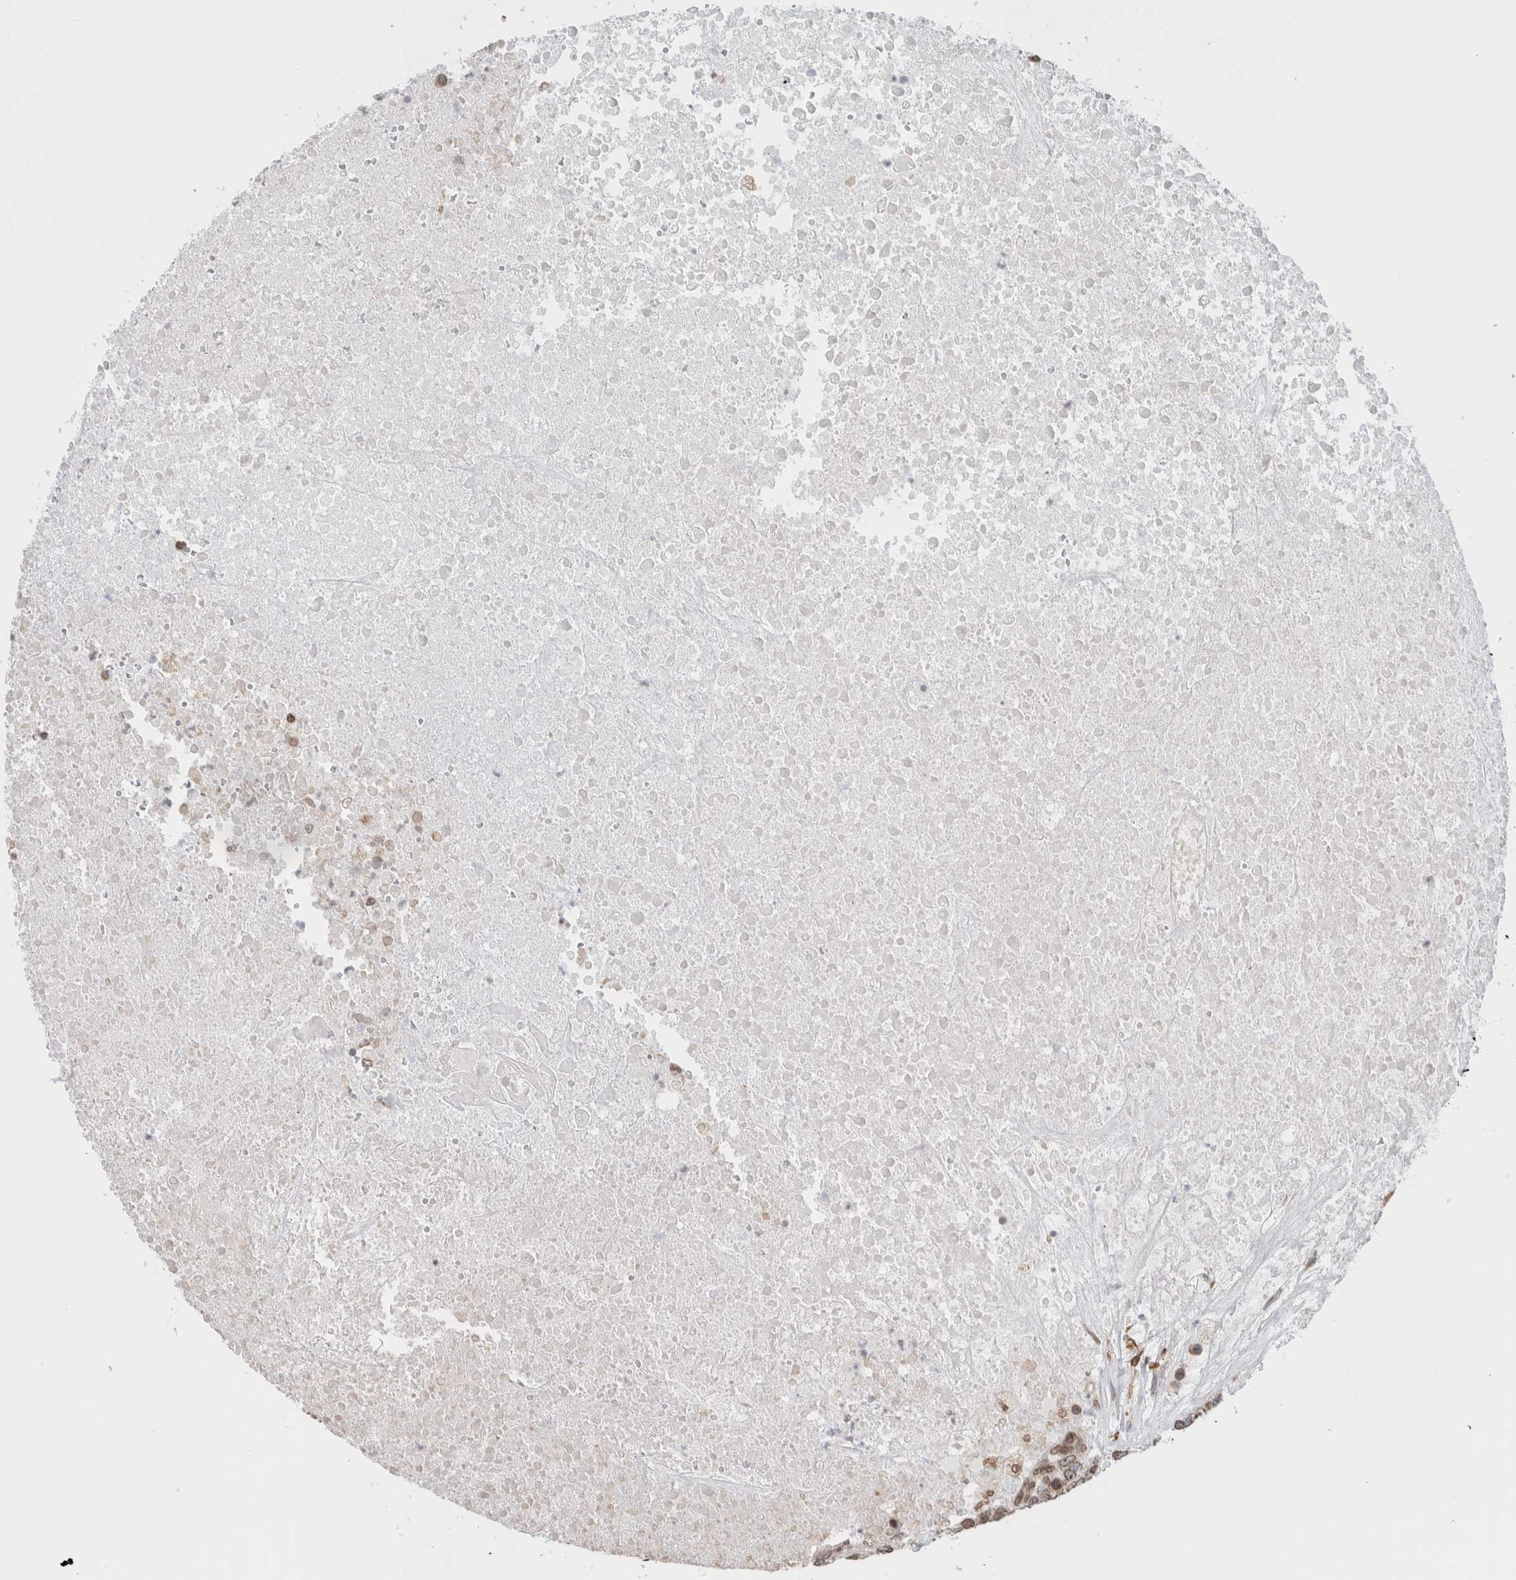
{"staining": {"intensity": "weak", "quantity": ">75%", "location": "cytoplasmic/membranous,nuclear"}, "tissue": "head and neck cancer", "cell_type": "Tumor cells", "image_type": "cancer", "snomed": [{"axis": "morphology", "description": "Squamous cell carcinoma, NOS"}, {"axis": "topography", "description": "Head-Neck"}], "caption": "Head and neck cancer was stained to show a protein in brown. There is low levels of weak cytoplasmic/membranous and nuclear positivity in approximately >75% of tumor cells.", "gene": "RBMX2", "patient": {"sex": "male", "age": 66}}